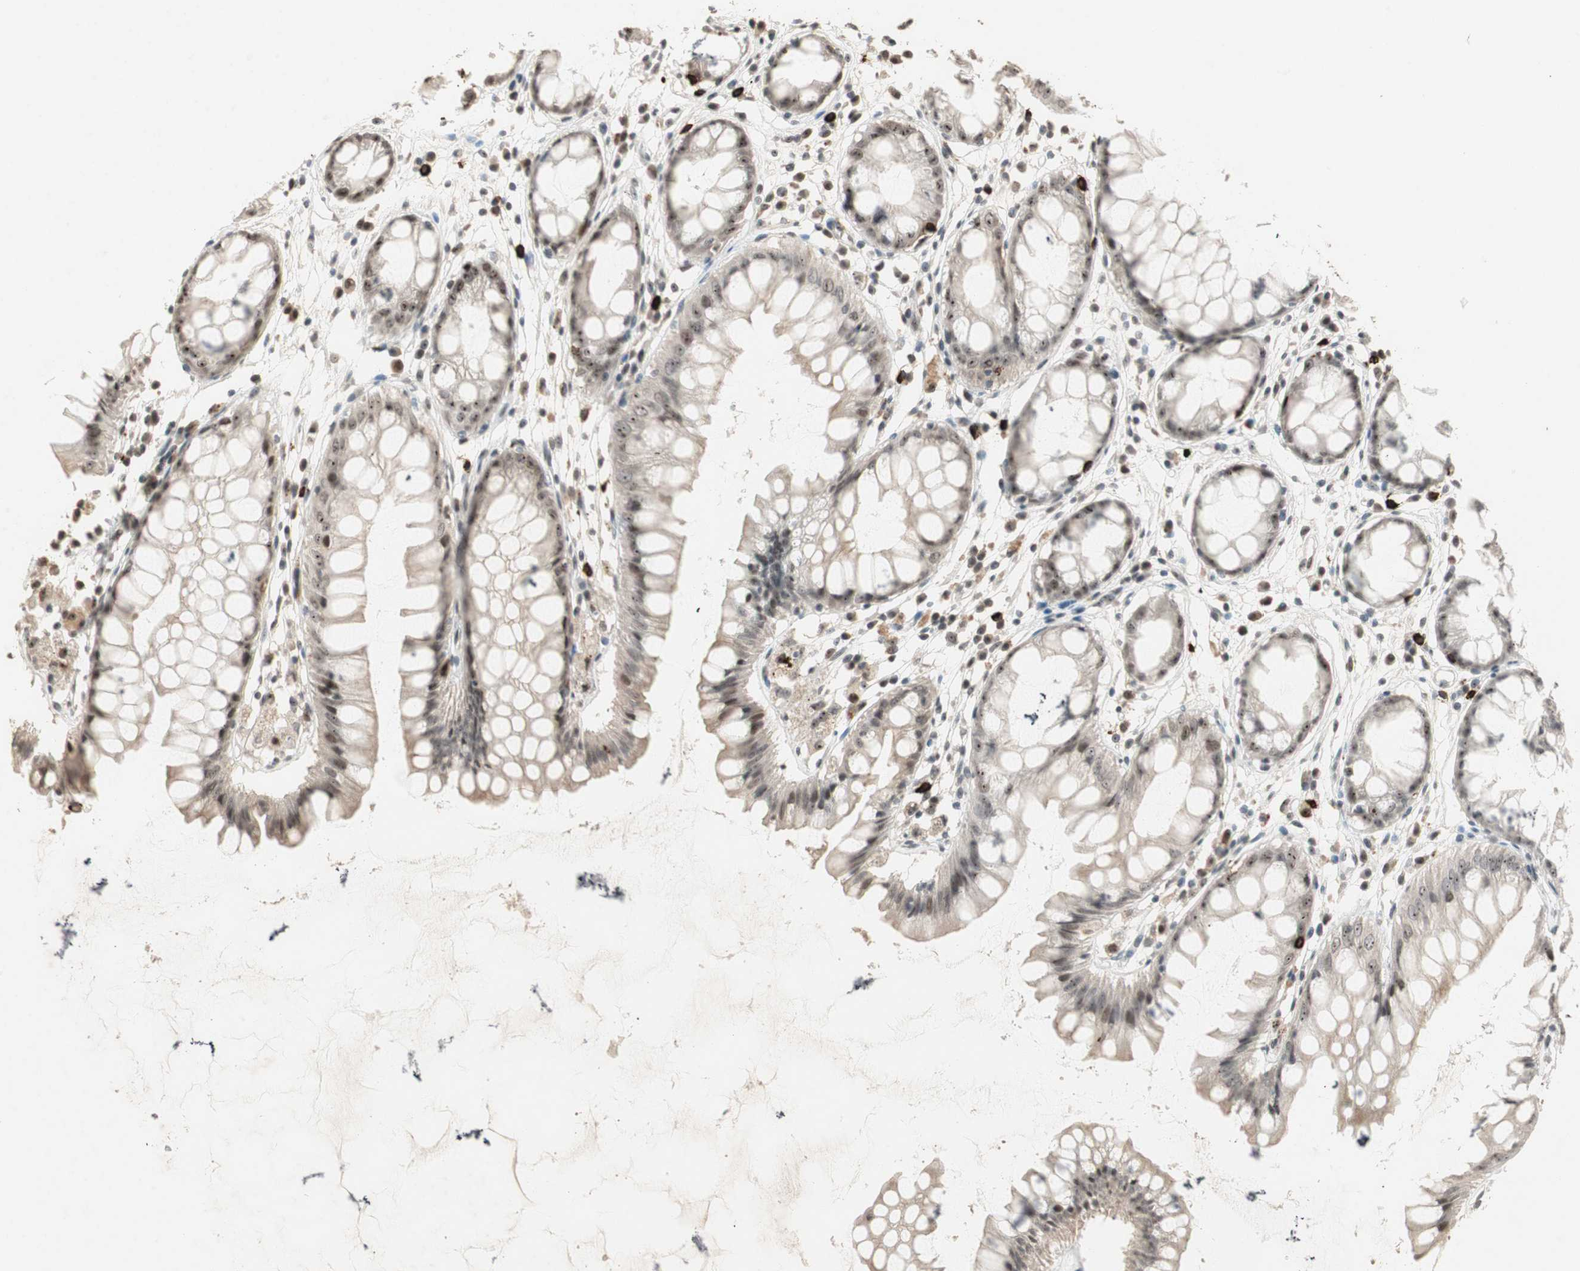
{"staining": {"intensity": "moderate", "quantity": ">75%", "location": "nuclear"}, "tissue": "rectum", "cell_type": "Glandular cells", "image_type": "normal", "snomed": [{"axis": "morphology", "description": "Normal tissue, NOS"}, {"axis": "morphology", "description": "Adenocarcinoma, NOS"}, {"axis": "topography", "description": "Rectum"}], "caption": "Immunohistochemistry (IHC) (DAB) staining of unremarkable human rectum exhibits moderate nuclear protein positivity in approximately >75% of glandular cells. The staining was performed using DAB (3,3'-diaminobenzidine) to visualize the protein expression in brown, while the nuclei were stained in blue with hematoxylin (Magnification: 20x).", "gene": "ETV4", "patient": {"sex": "female", "age": 65}}